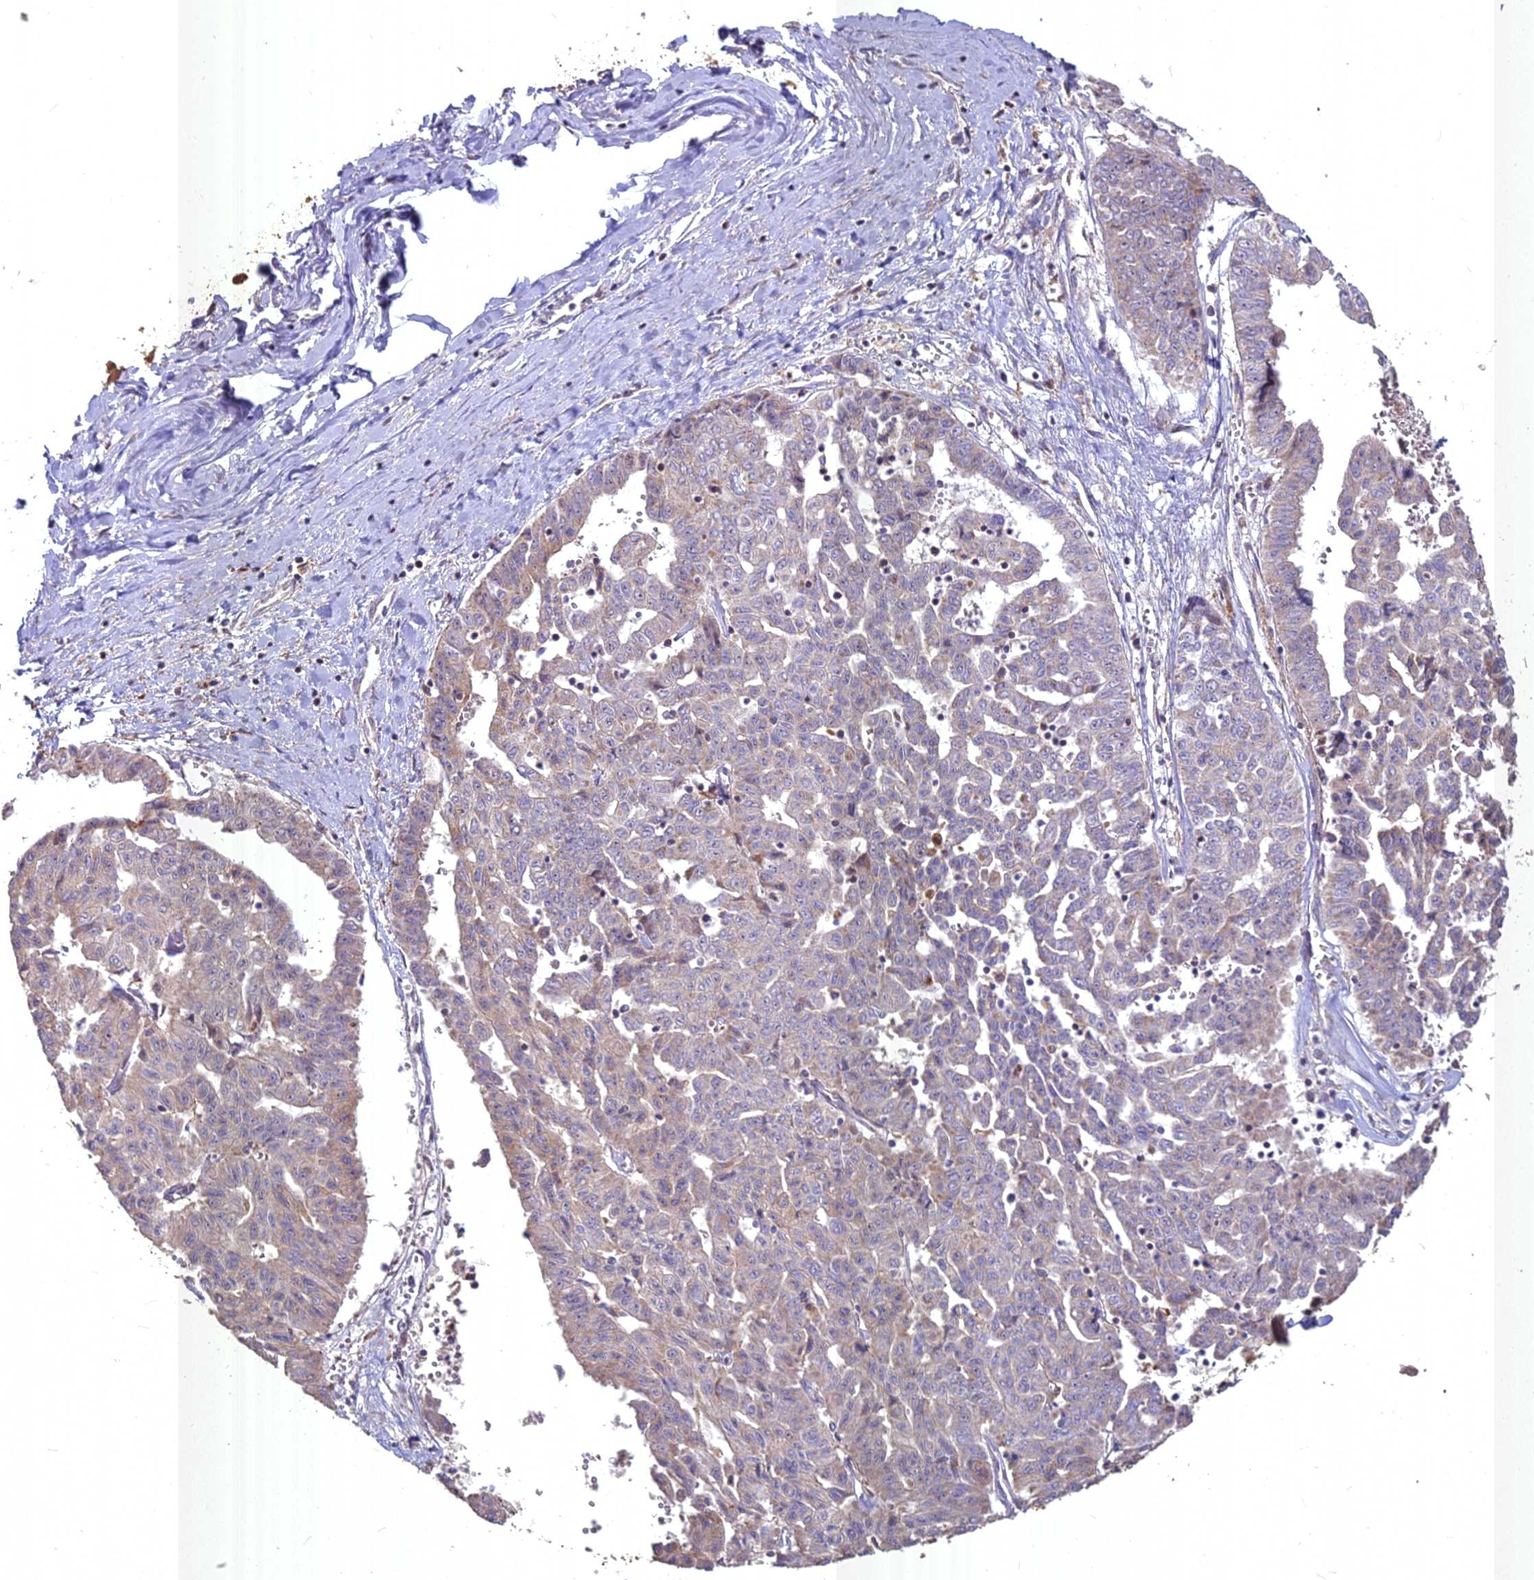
{"staining": {"intensity": "moderate", "quantity": "25%-75%", "location": "cytoplasmic/membranous"}, "tissue": "liver cancer", "cell_type": "Tumor cells", "image_type": "cancer", "snomed": [{"axis": "morphology", "description": "Cholangiocarcinoma"}, {"axis": "topography", "description": "Liver"}], "caption": "Immunohistochemistry (IHC) staining of cholangiocarcinoma (liver), which demonstrates medium levels of moderate cytoplasmic/membranous positivity in about 25%-75% of tumor cells indicating moderate cytoplasmic/membranous protein staining. The staining was performed using DAB (brown) for protein detection and nuclei were counterstained in hematoxylin (blue).", "gene": "COX11", "patient": {"sex": "female", "age": 77}}